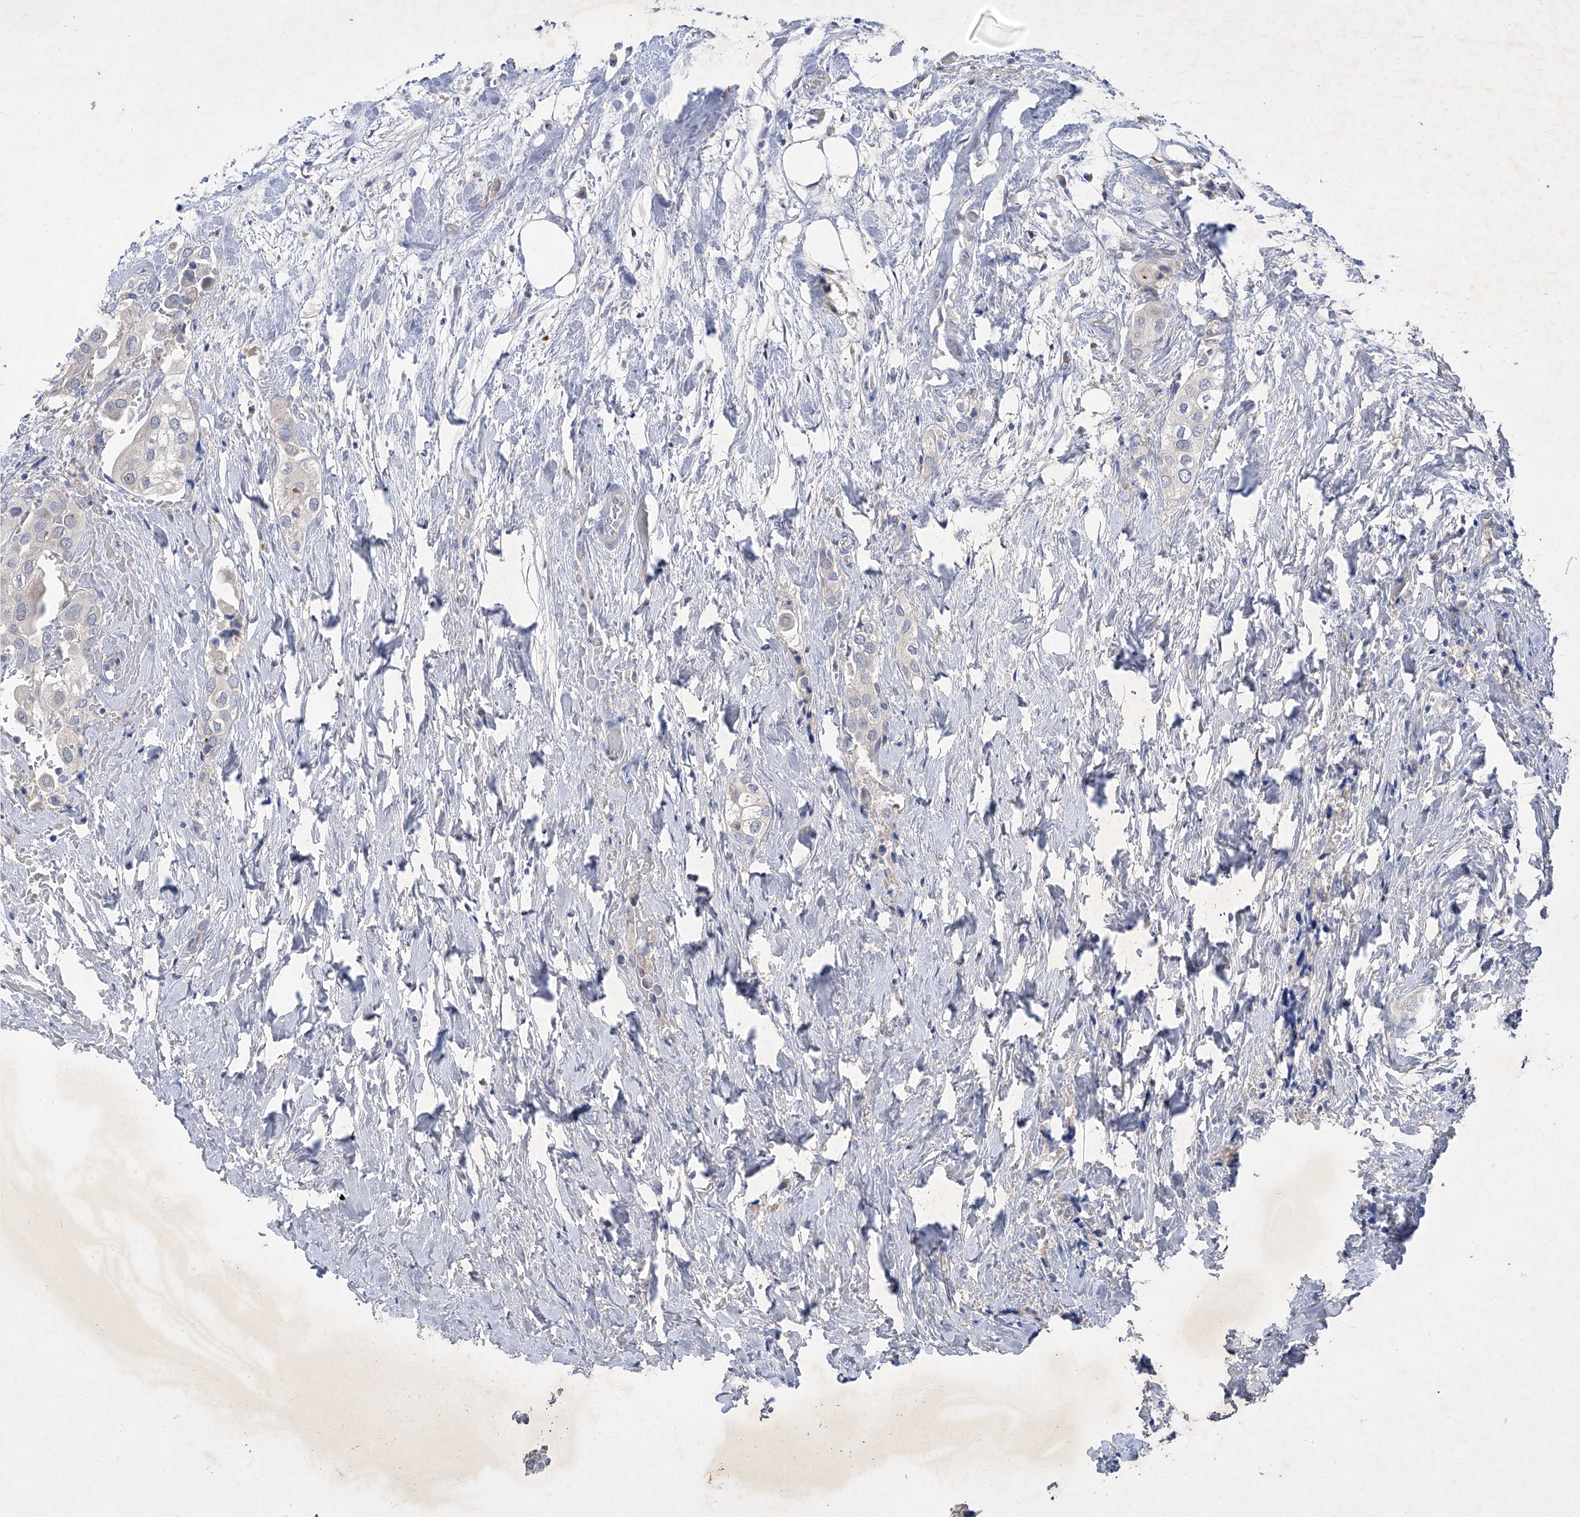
{"staining": {"intensity": "negative", "quantity": "none", "location": "none"}, "tissue": "urothelial cancer", "cell_type": "Tumor cells", "image_type": "cancer", "snomed": [{"axis": "morphology", "description": "Urothelial carcinoma, High grade"}, {"axis": "topography", "description": "Urinary bladder"}], "caption": "There is no significant expression in tumor cells of urothelial cancer.", "gene": "SBK2", "patient": {"sex": "male", "age": 64}}